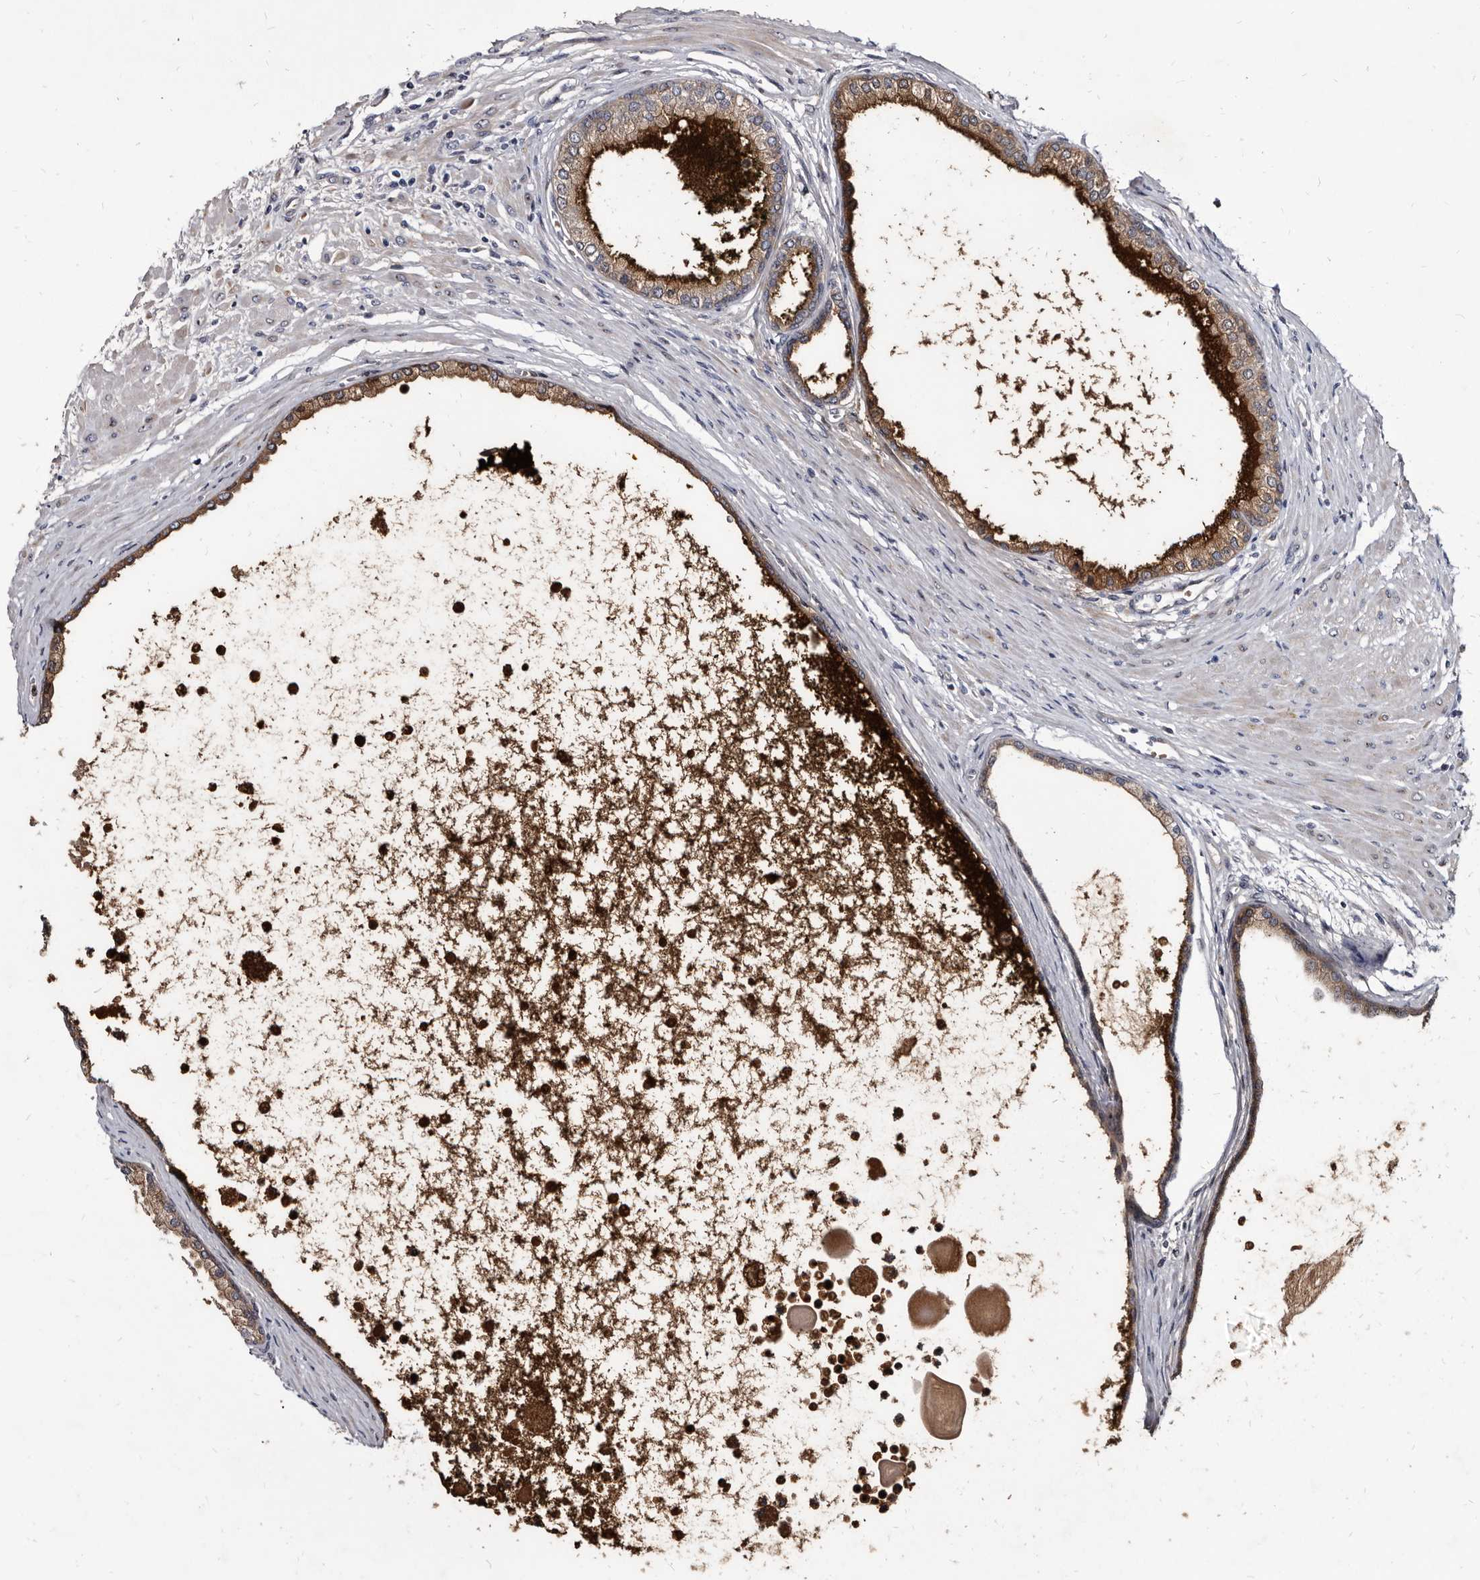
{"staining": {"intensity": "moderate", "quantity": "25%-75%", "location": "cytoplasmic/membranous"}, "tissue": "prostate cancer", "cell_type": "Tumor cells", "image_type": "cancer", "snomed": [{"axis": "morphology", "description": "Normal tissue, NOS"}, {"axis": "morphology", "description": "Adenocarcinoma, Low grade"}, {"axis": "topography", "description": "Prostate"}, {"axis": "topography", "description": "Peripheral nerve tissue"}], "caption": "There is medium levels of moderate cytoplasmic/membranous staining in tumor cells of prostate cancer (adenocarcinoma (low-grade)), as demonstrated by immunohistochemical staining (brown color).", "gene": "PRSS8", "patient": {"sex": "male", "age": 71}}